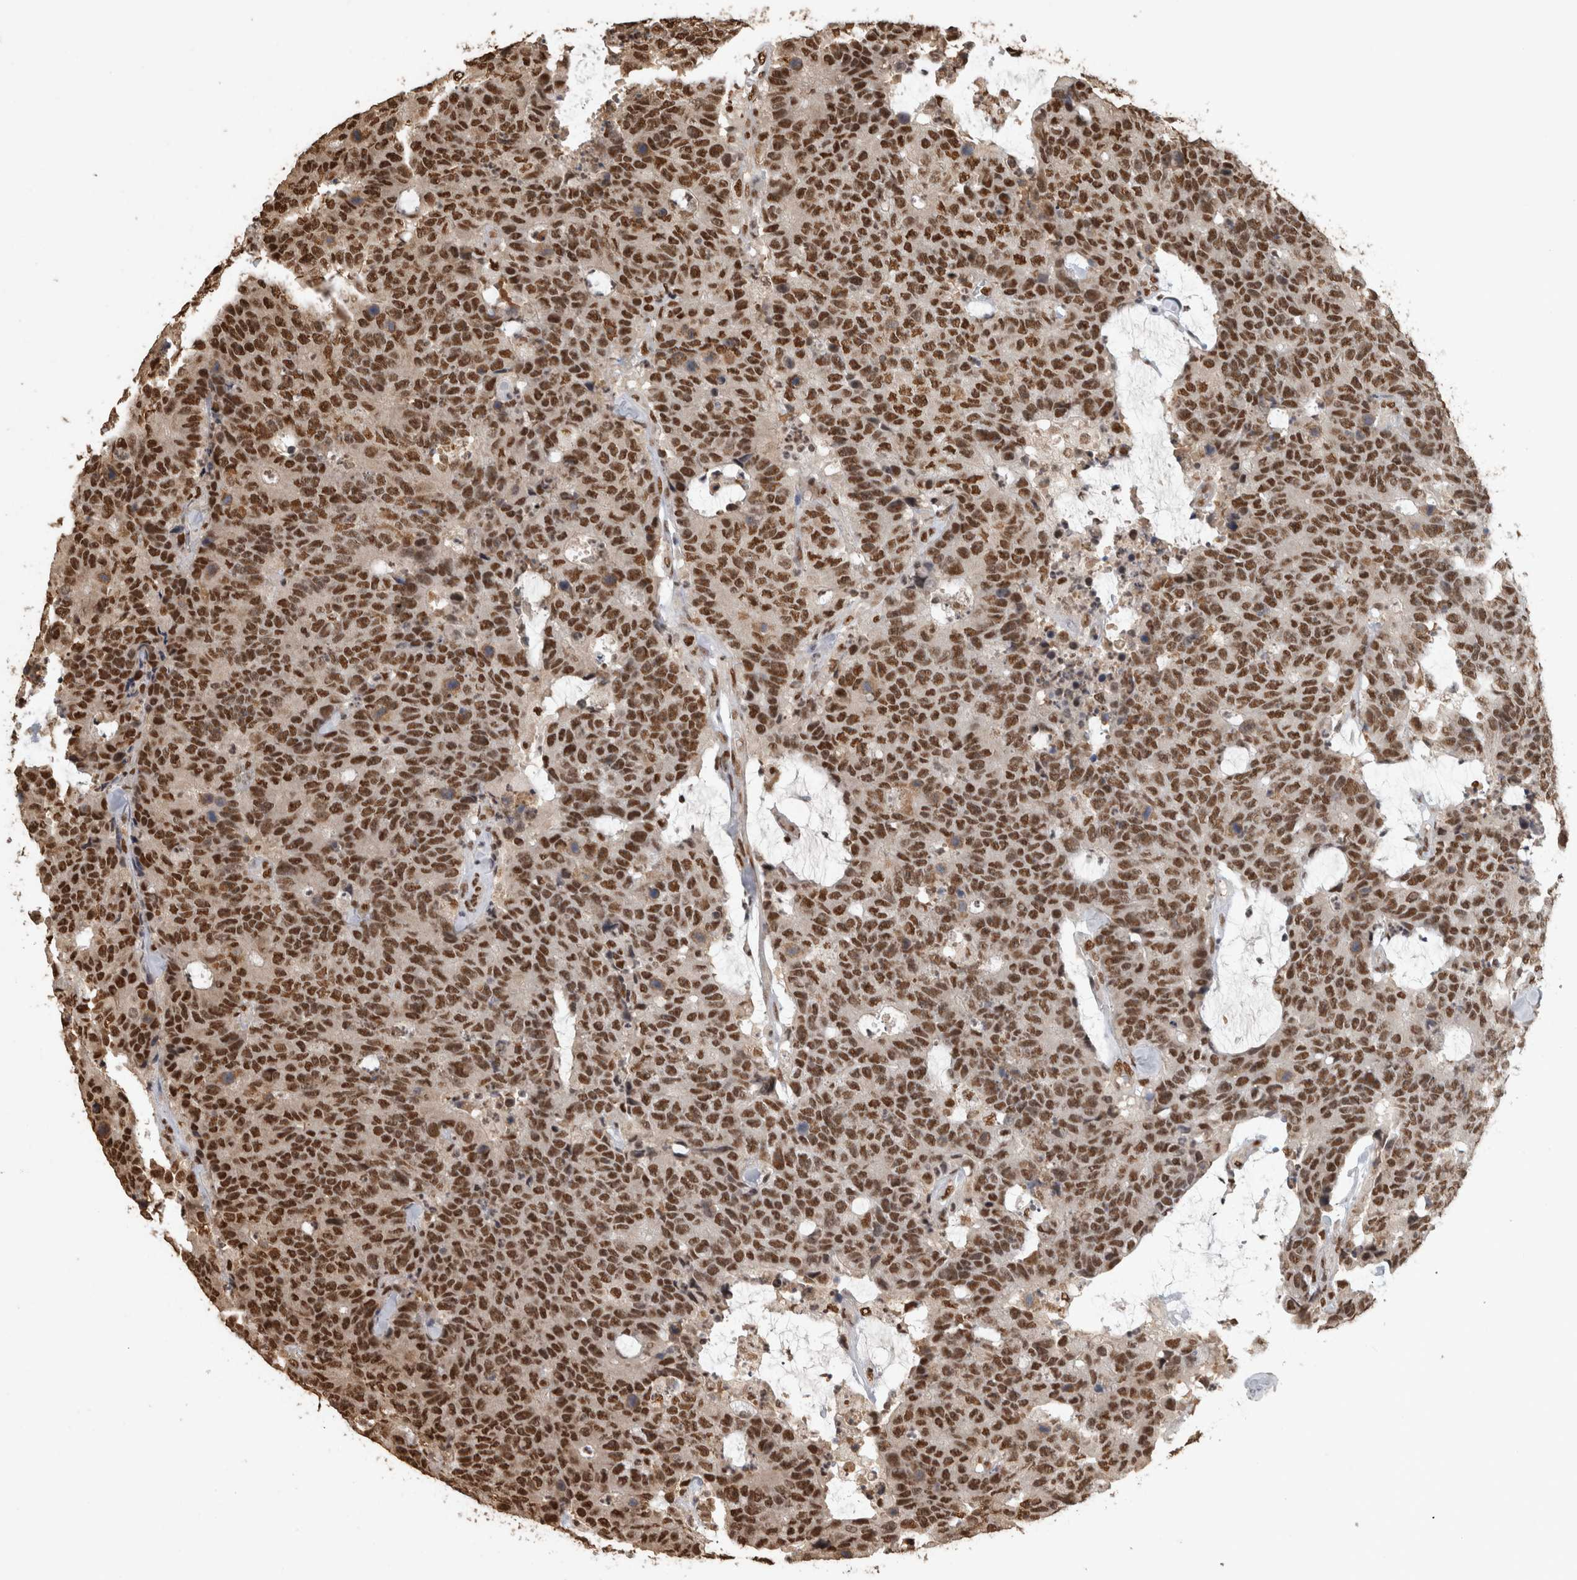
{"staining": {"intensity": "strong", "quantity": ">75%", "location": "nuclear"}, "tissue": "colorectal cancer", "cell_type": "Tumor cells", "image_type": "cancer", "snomed": [{"axis": "morphology", "description": "Adenocarcinoma, NOS"}, {"axis": "topography", "description": "Colon"}], "caption": "The immunohistochemical stain shows strong nuclear expression in tumor cells of adenocarcinoma (colorectal) tissue.", "gene": "RAD50", "patient": {"sex": "female", "age": 86}}